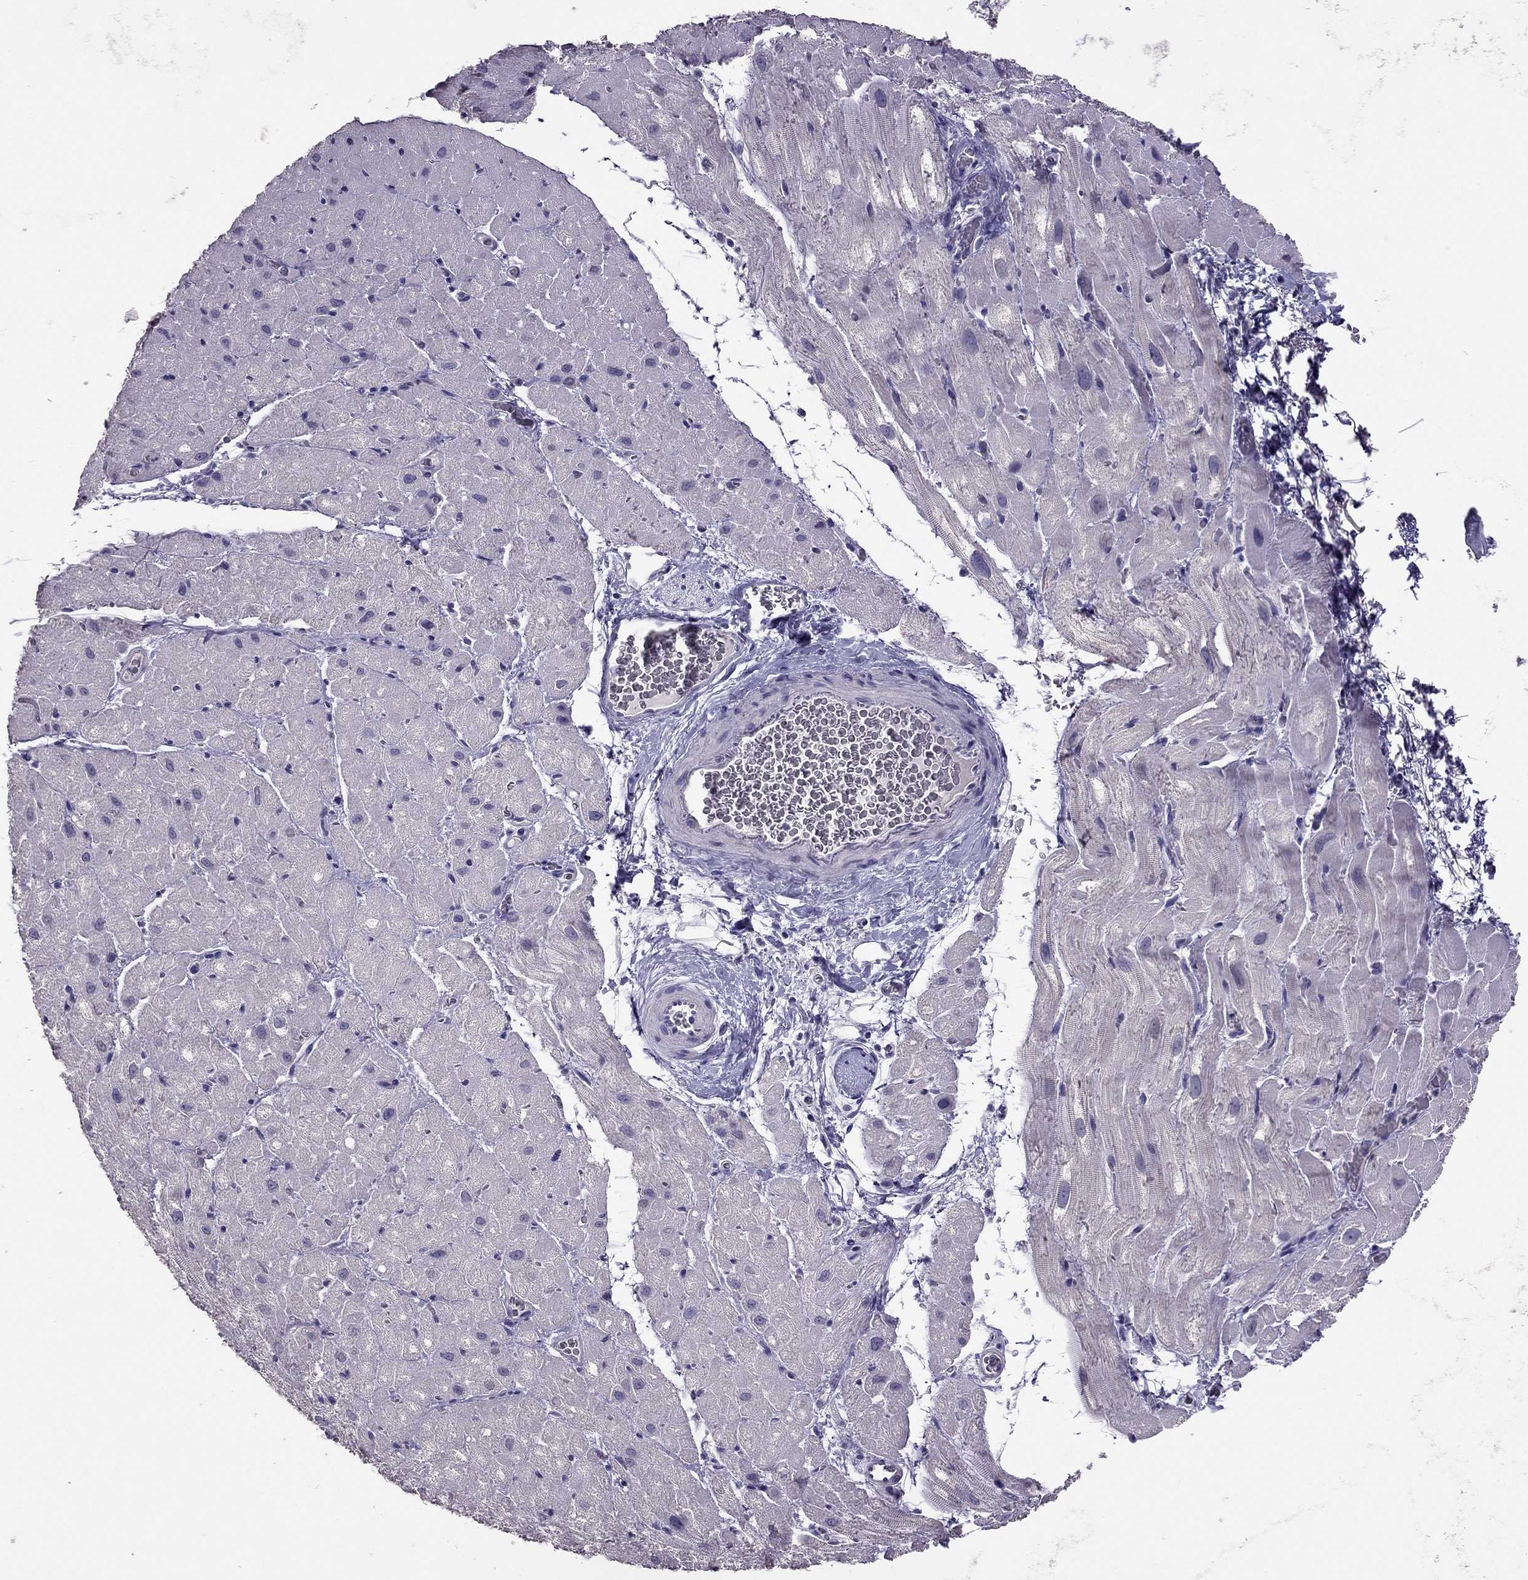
{"staining": {"intensity": "negative", "quantity": "none", "location": "none"}, "tissue": "heart muscle", "cell_type": "Cardiomyocytes", "image_type": "normal", "snomed": [{"axis": "morphology", "description": "Normal tissue, NOS"}, {"axis": "topography", "description": "Heart"}], "caption": "This is a micrograph of immunohistochemistry (IHC) staining of normal heart muscle, which shows no positivity in cardiomyocytes.", "gene": "RHO", "patient": {"sex": "male", "age": 61}}